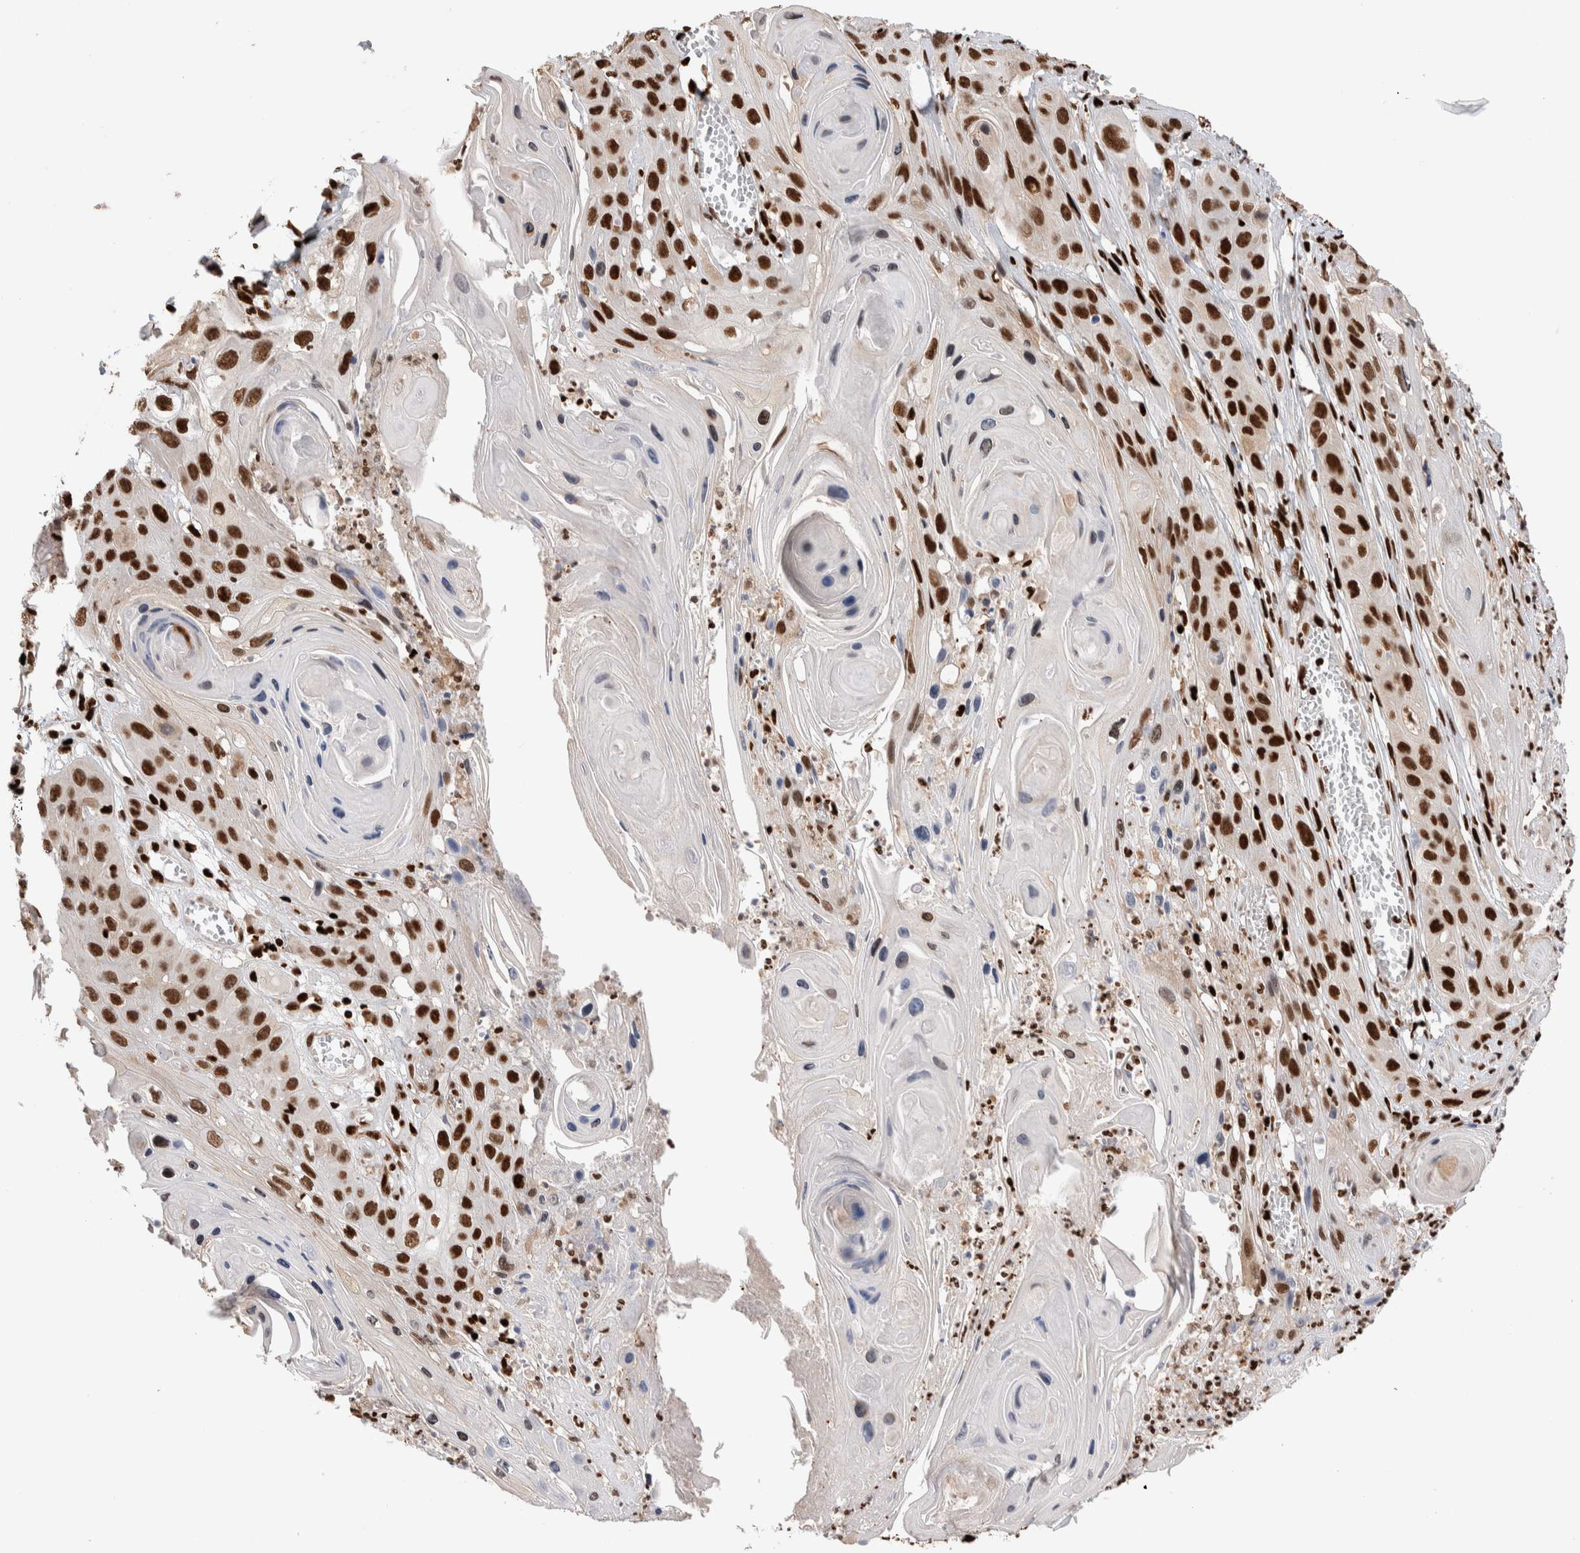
{"staining": {"intensity": "strong", "quantity": ">75%", "location": "nuclear"}, "tissue": "skin cancer", "cell_type": "Tumor cells", "image_type": "cancer", "snomed": [{"axis": "morphology", "description": "Squamous cell carcinoma, NOS"}, {"axis": "topography", "description": "Skin"}], "caption": "About >75% of tumor cells in skin cancer display strong nuclear protein expression as visualized by brown immunohistochemical staining.", "gene": "RNASEK-C17orf49", "patient": {"sex": "male", "age": 55}}